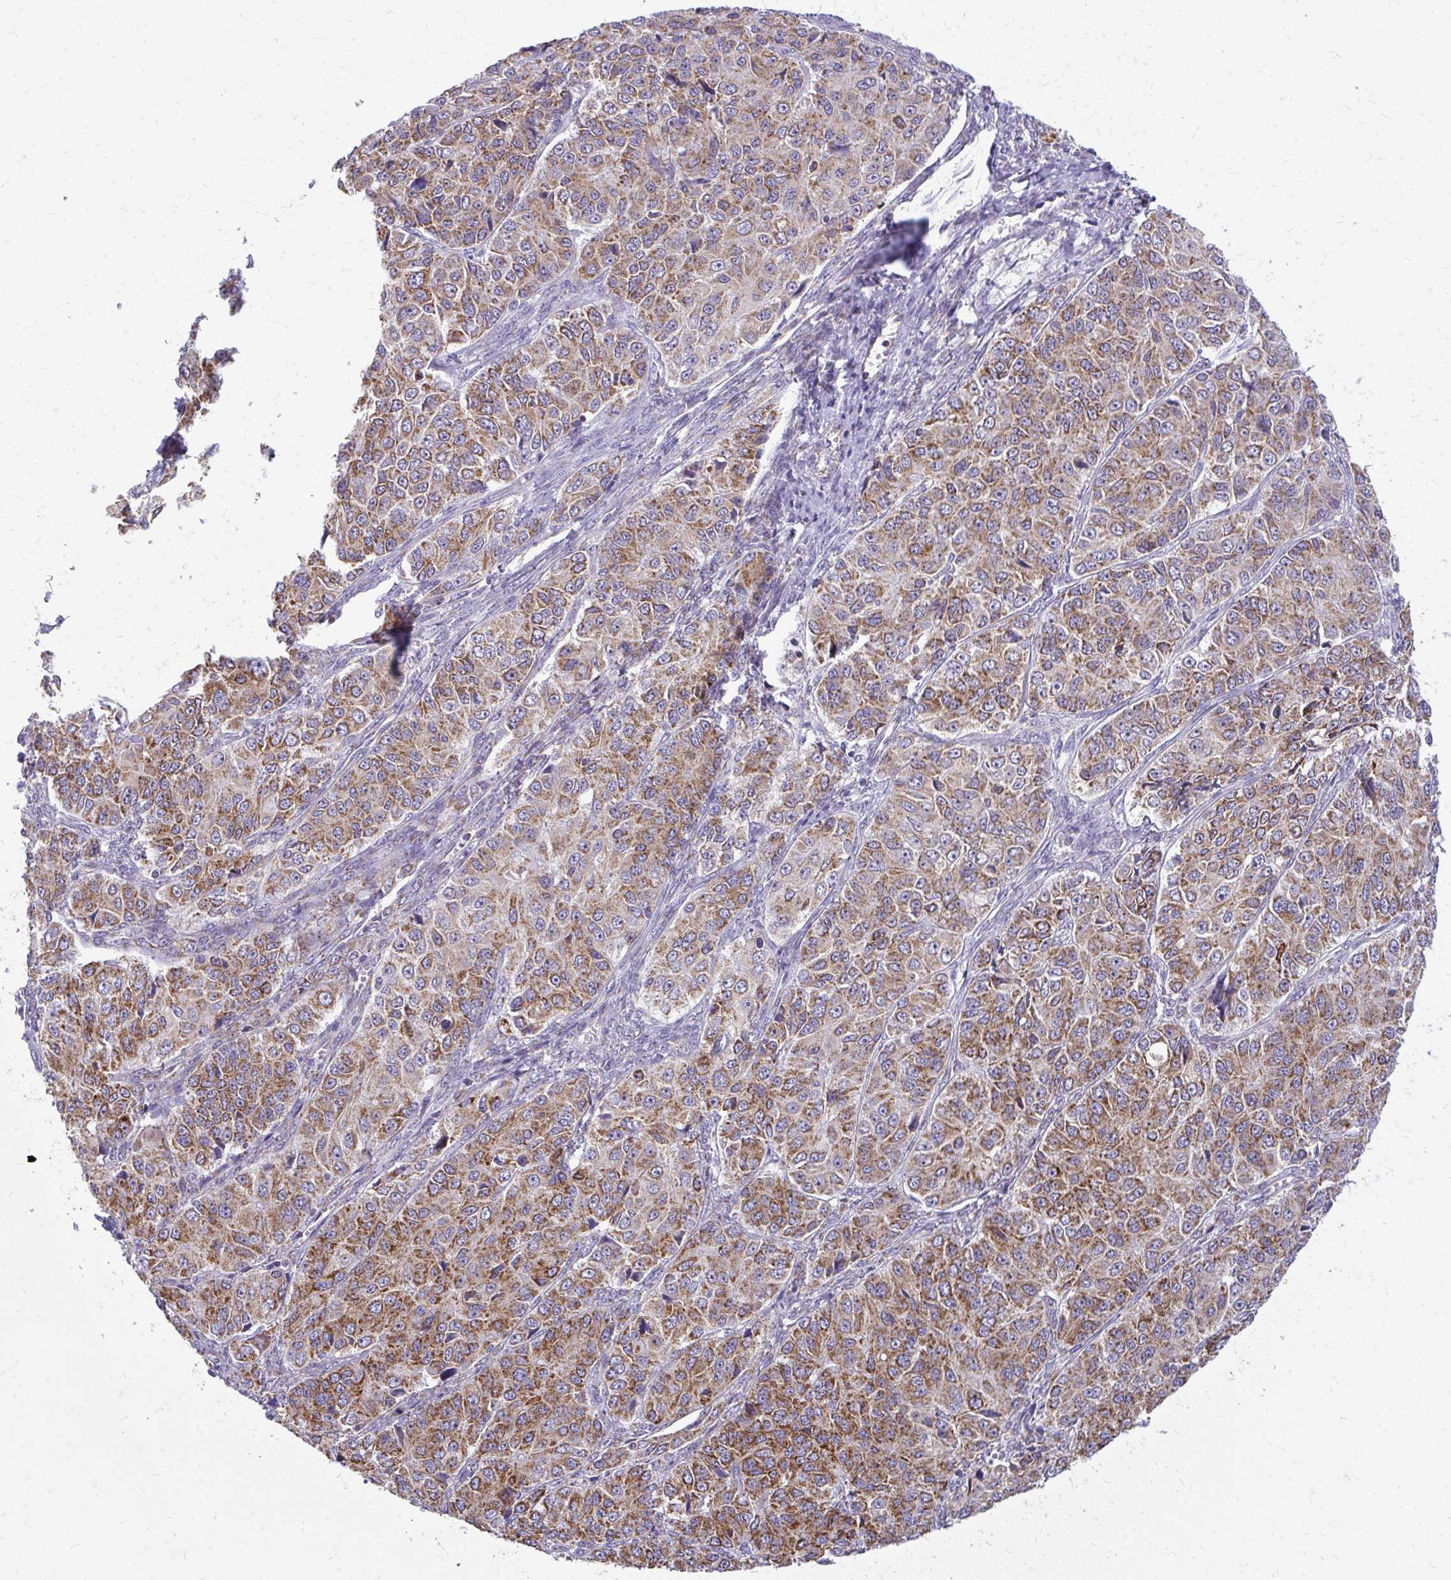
{"staining": {"intensity": "strong", "quantity": ">75%", "location": "cytoplasmic/membranous"}, "tissue": "ovarian cancer", "cell_type": "Tumor cells", "image_type": "cancer", "snomed": [{"axis": "morphology", "description": "Carcinoma, endometroid"}, {"axis": "topography", "description": "Ovary"}], "caption": "A high-resolution photomicrograph shows immunohistochemistry (IHC) staining of ovarian endometroid carcinoma, which shows strong cytoplasmic/membranous staining in approximately >75% of tumor cells. (Brightfield microscopy of DAB IHC at high magnification).", "gene": "IFIT1", "patient": {"sex": "female", "age": 51}}